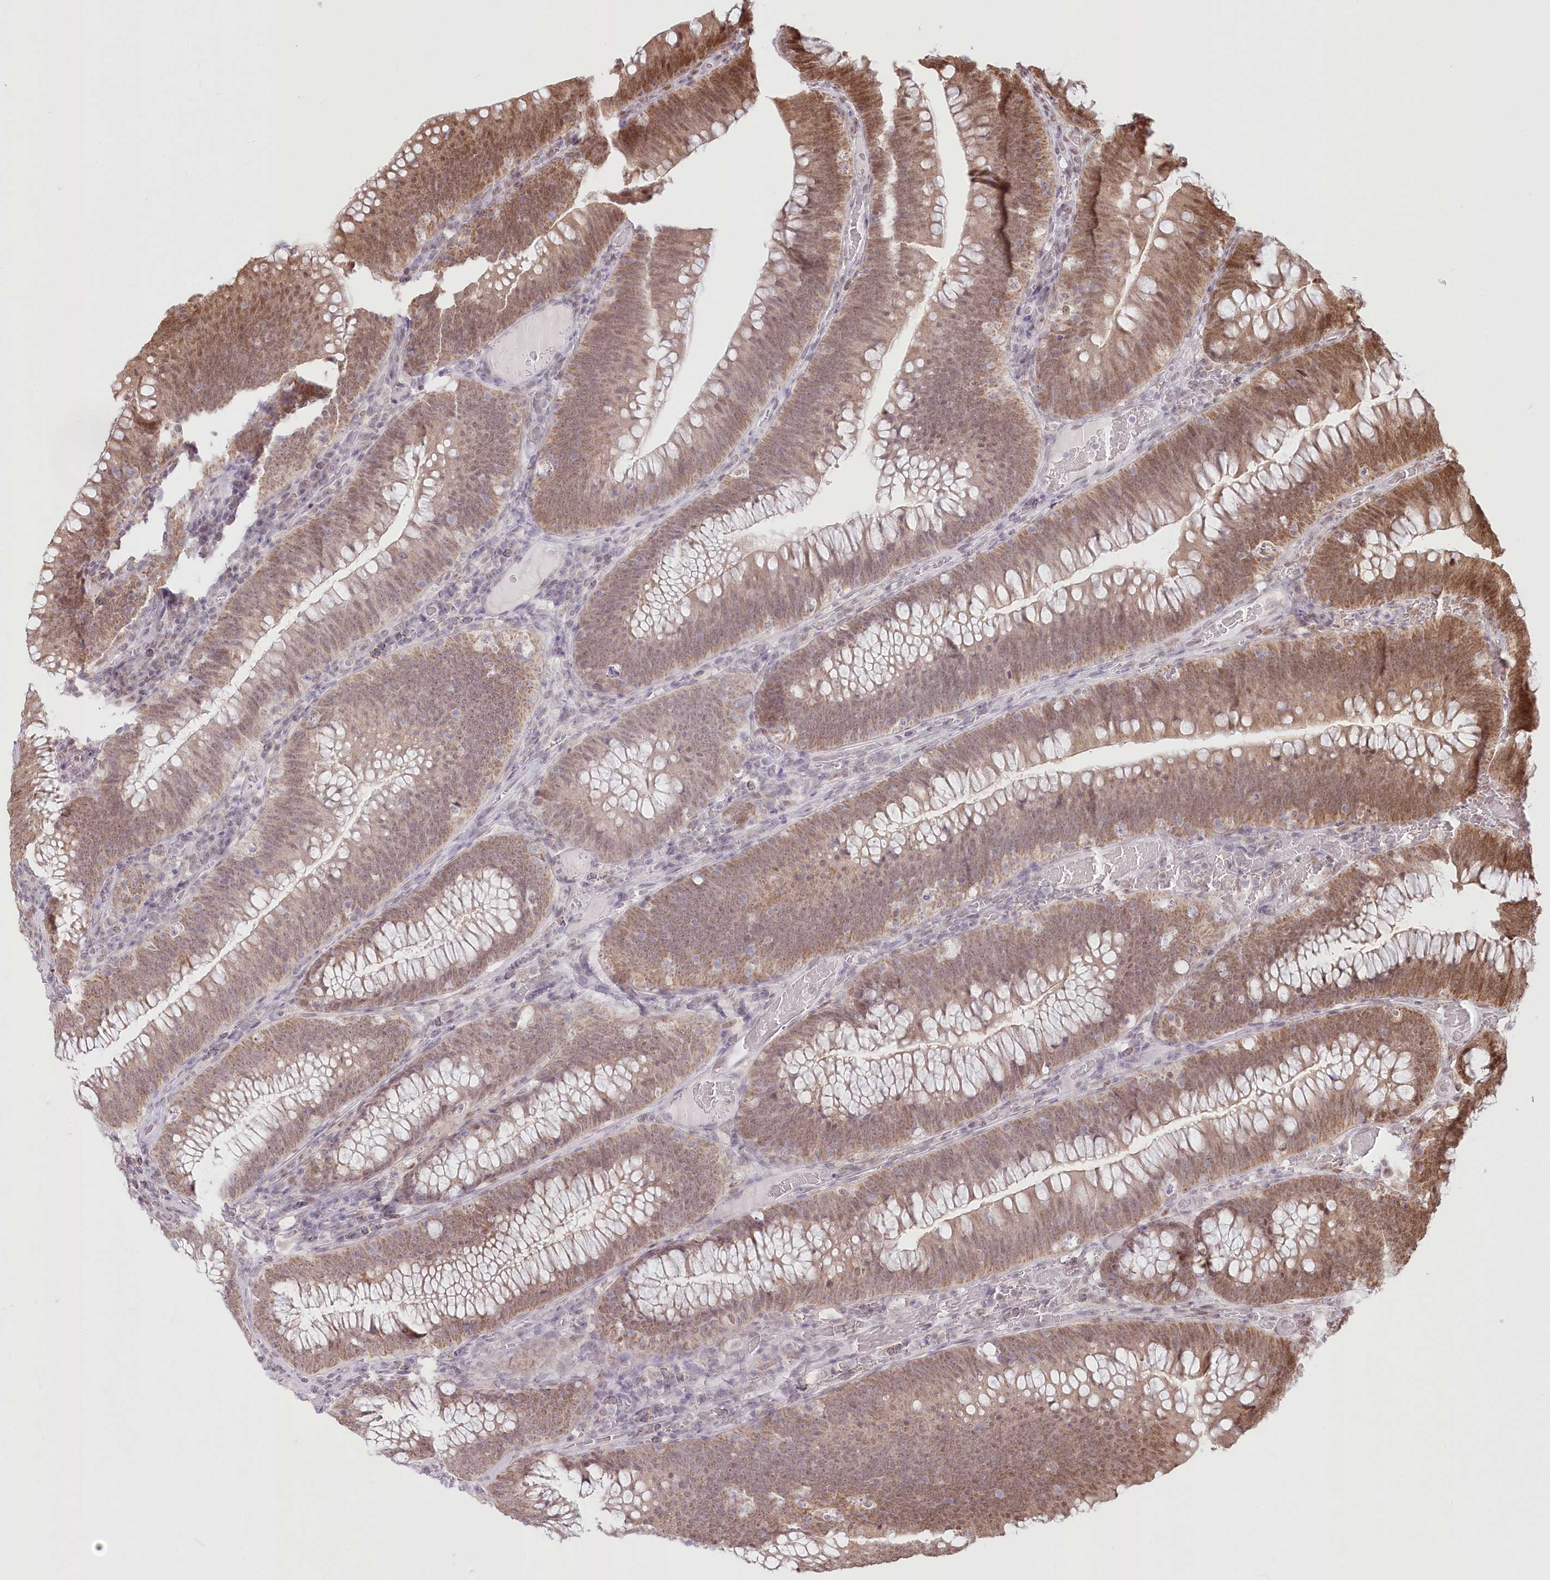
{"staining": {"intensity": "moderate", "quantity": ">75%", "location": "cytoplasmic/membranous,nuclear"}, "tissue": "colorectal cancer", "cell_type": "Tumor cells", "image_type": "cancer", "snomed": [{"axis": "morphology", "description": "Normal tissue, NOS"}, {"axis": "topography", "description": "Colon"}], "caption": "Immunohistochemical staining of colorectal cancer shows moderate cytoplasmic/membranous and nuclear protein positivity in approximately >75% of tumor cells. (DAB (3,3'-diaminobenzidine) IHC, brown staining for protein, blue staining for nuclei).", "gene": "PYURF", "patient": {"sex": "female", "age": 82}}